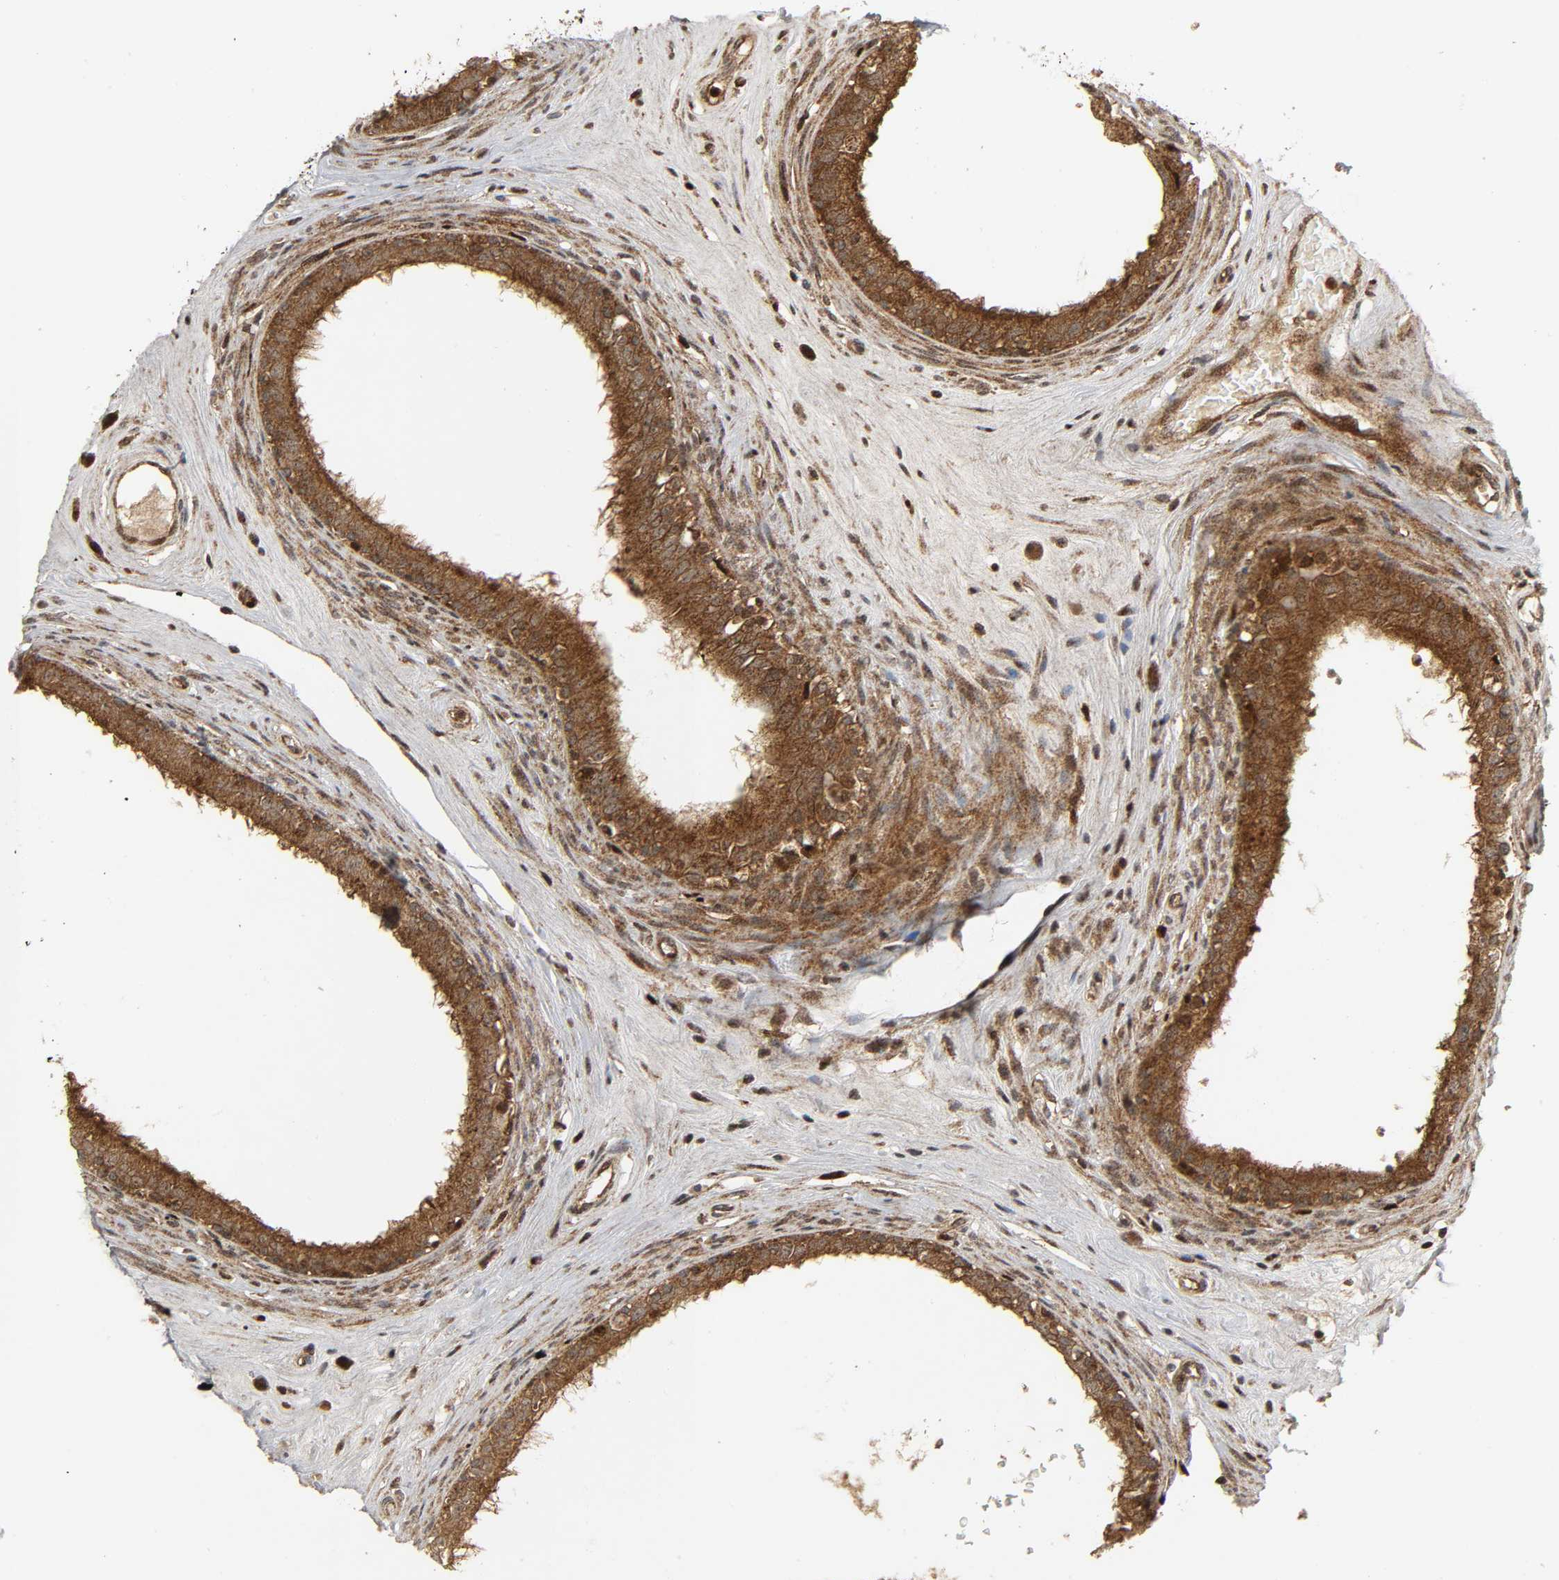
{"staining": {"intensity": "strong", "quantity": ">75%", "location": "cytoplasmic/membranous"}, "tissue": "epididymis", "cell_type": "Glandular cells", "image_type": "normal", "snomed": [{"axis": "morphology", "description": "Normal tissue, NOS"}, {"axis": "morphology", "description": "Inflammation, NOS"}, {"axis": "topography", "description": "Epididymis"}], "caption": "A micrograph of human epididymis stained for a protein exhibits strong cytoplasmic/membranous brown staining in glandular cells. The protein is stained brown, and the nuclei are stained in blue (DAB (3,3'-diaminobenzidine) IHC with brightfield microscopy, high magnification).", "gene": "CHUK", "patient": {"sex": "male", "age": 84}}